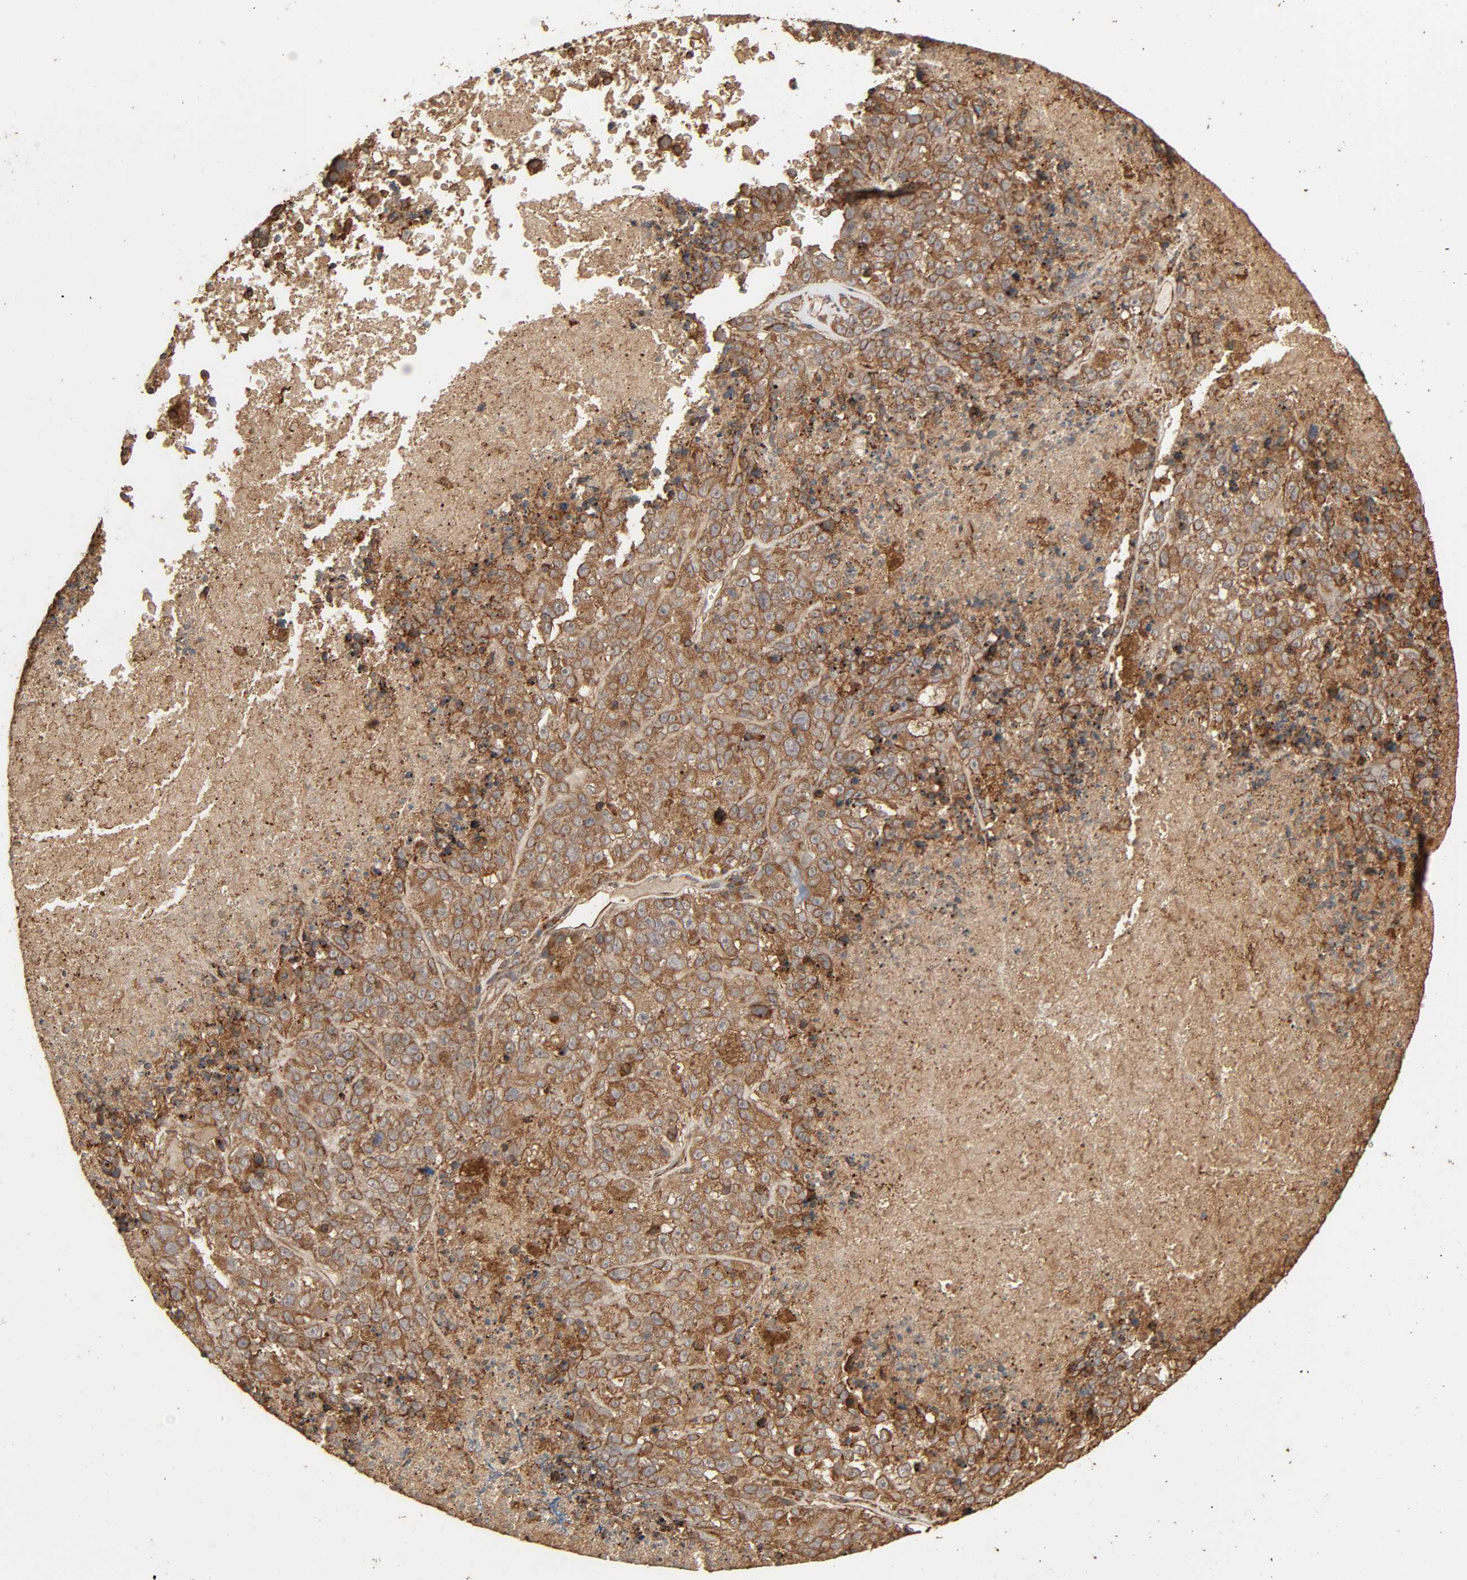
{"staining": {"intensity": "moderate", "quantity": ">75%", "location": "cytoplasmic/membranous"}, "tissue": "melanoma", "cell_type": "Tumor cells", "image_type": "cancer", "snomed": [{"axis": "morphology", "description": "Malignant melanoma, Metastatic site"}, {"axis": "topography", "description": "Cerebral cortex"}], "caption": "High-magnification brightfield microscopy of malignant melanoma (metastatic site) stained with DAB (3,3'-diaminobenzidine) (brown) and counterstained with hematoxylin (blue). tumor cells exhibit moderate cytoplasmic/membranous expression is appreciated in approximately>75% of cells.", "gene": "RPS6KA6", "patient": {"sex": "female", "age": 52}}